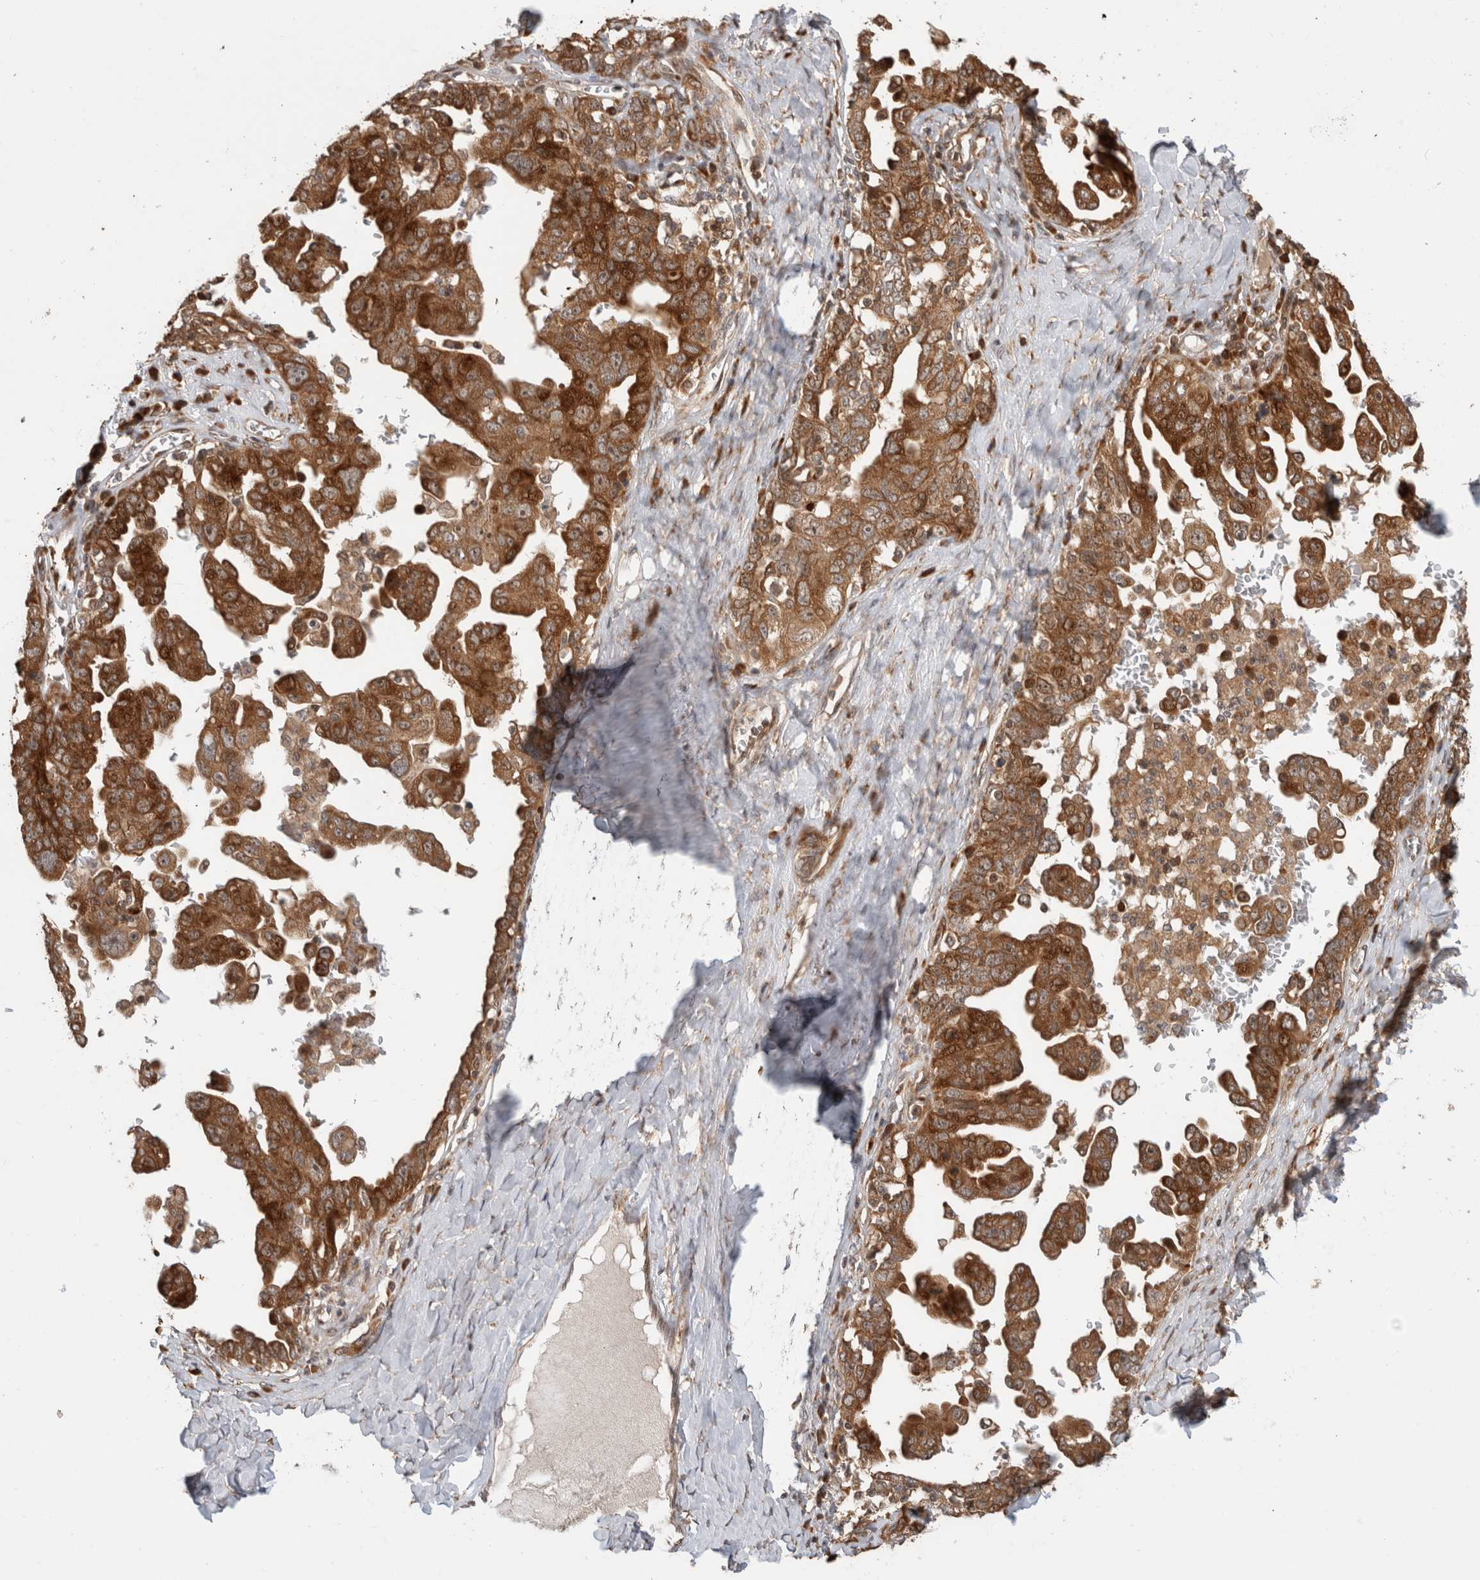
{"staining": {"intensity": "moderate", "quantity": ">75%", "location": "cytoplasmic/membranous"}, "tissue": "ovarian cancer", "cell_type": "Tumor cells", "image_type": "cancer", "snomed": [{"axis": "morphology", "description": "Carcinoma, endometroid"}, {"axis": "topography", "description": "Ovary"}], "caption": "Immunohistochemical staining of endometroid carcinoma (ovarian) reveals medium levels of moderate cytoplasmic/membranous expression in approximately >75% of tumor cells.", "gene": "PCDHB15", "patient": {"sex": "female", "age": 62}}